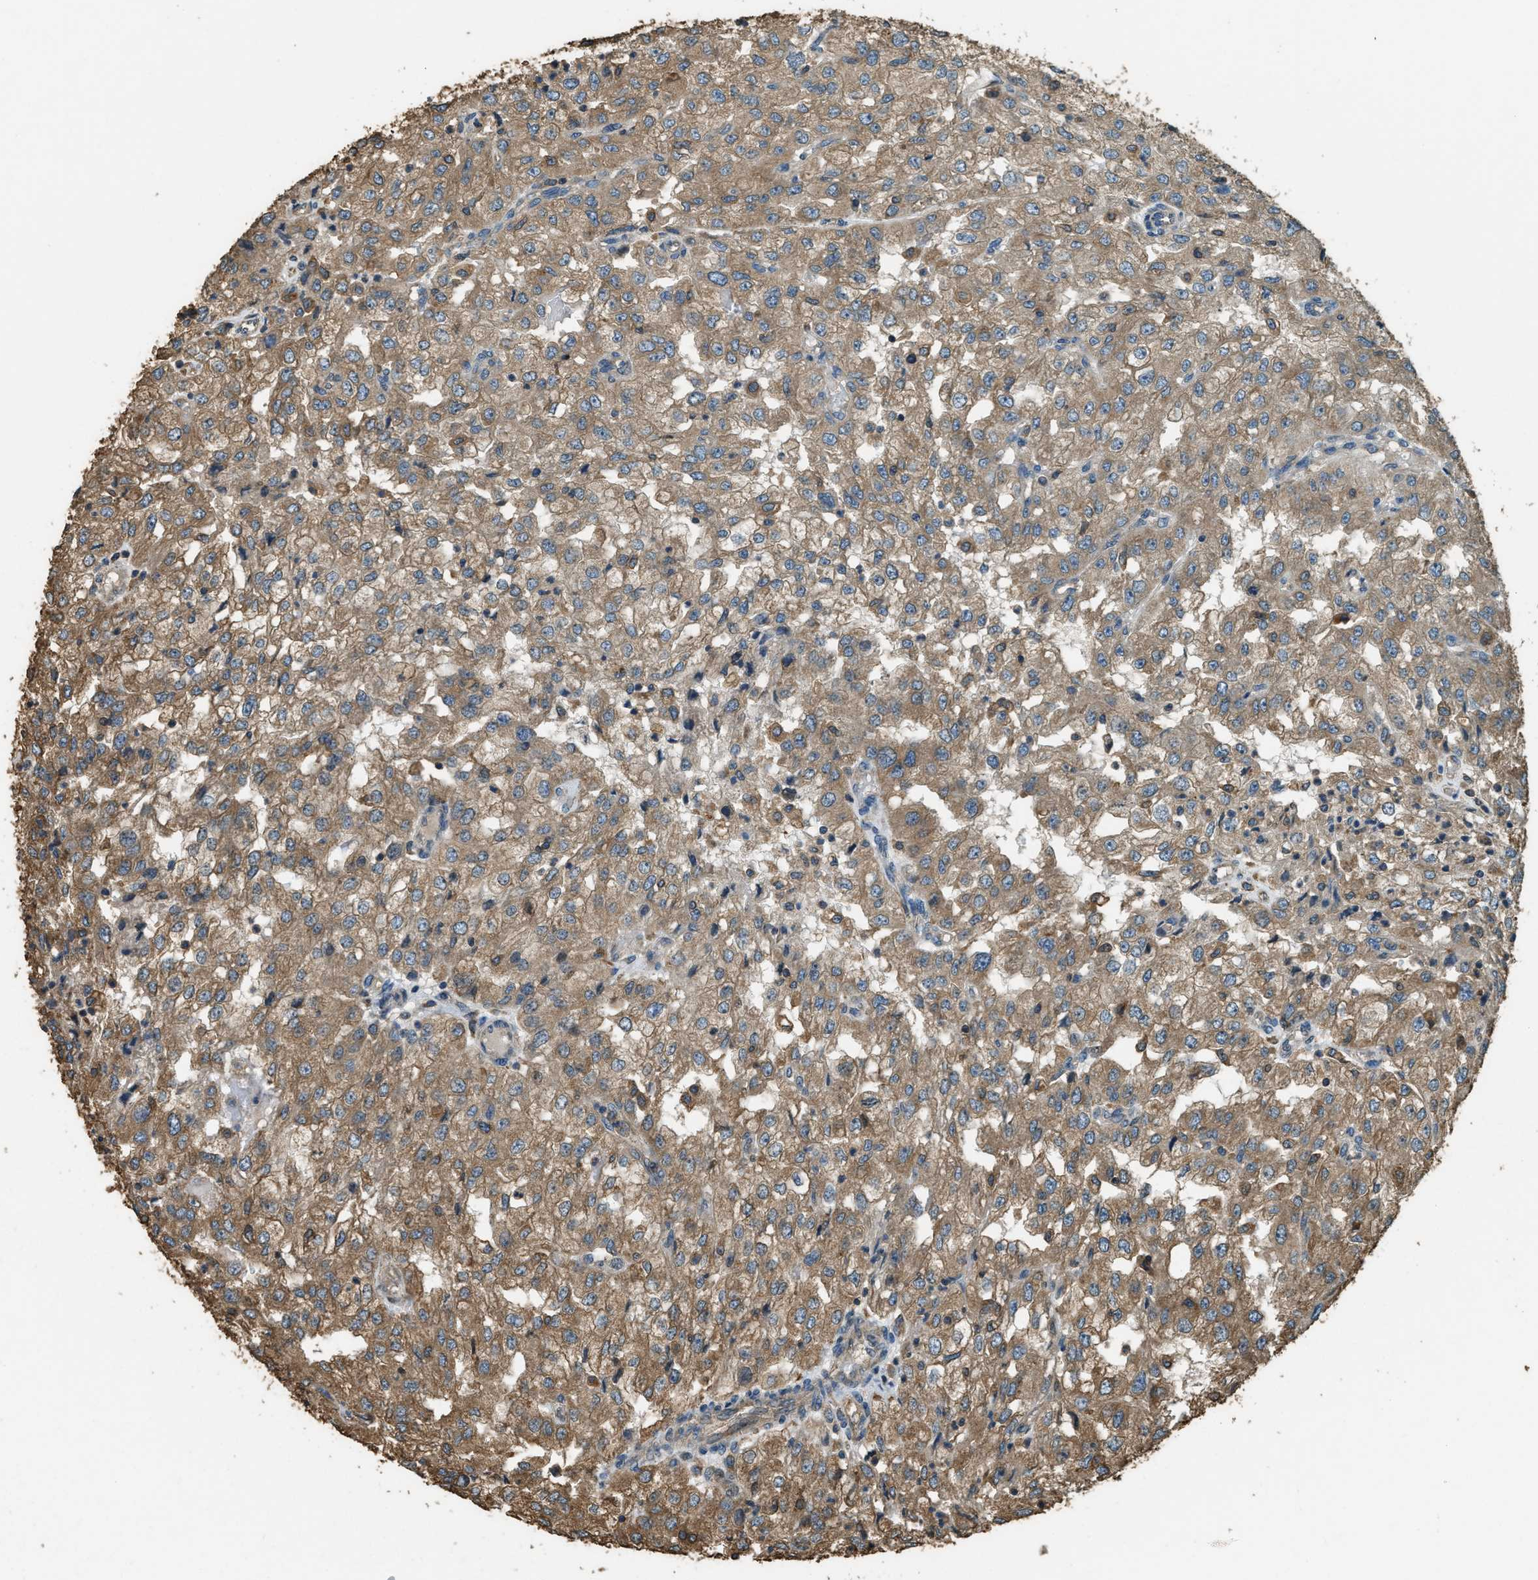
{"staining": {"intensity": "moderate", "quantity": ">75%", "location": "cytoplasmic/membranous"}, "tissue": "renal cancer", "cell_type": "Tumor cells", "image_type": "cancer", "snomed": [{"axis": "morphology", "description": "Adenocarcinoma, NOS"}, {"axis": "topography", "description": "Kidney"}], "caption": "This micrograph shows immunohistochemistry (IHC) staining of adenocarcinoma (renal), with medium moderate cytoplasmic/membranous expression in about >75% of tumor cells.", "gene": "ERGIC1", "patient": {"sex": "female", "age": 54}}